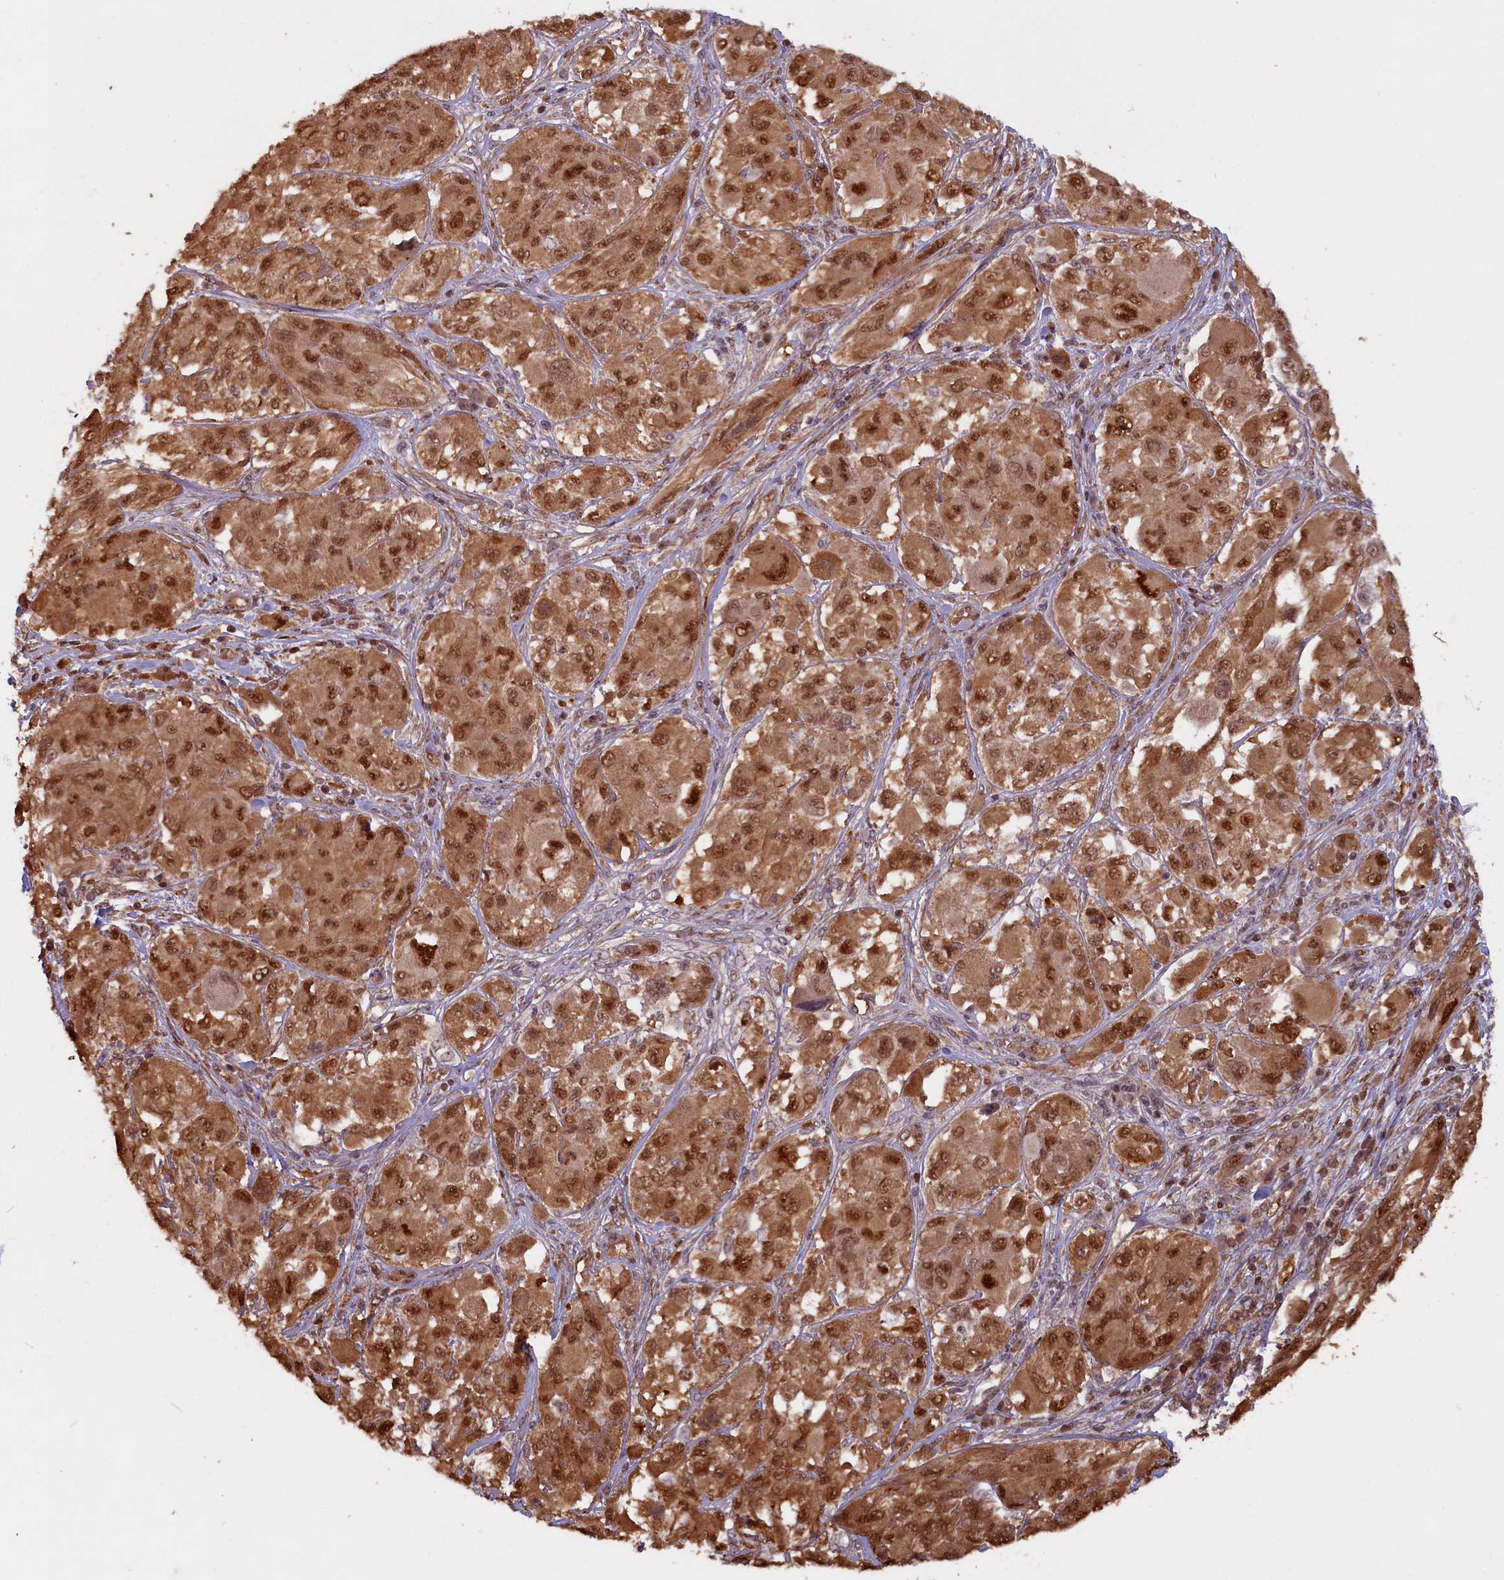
{"staining": {"intensity": "moderate", "quantity": ">75%", "location": "cytoplasmic/membranous,nuclear"}, "tissue": "melanoma", "cell_type": "Tumor cells", "image_type": "cancer", "snomed": [{"axis": "morphology", "description": "Malignant melanoma, NOS"}, {"axis": "topography", "description": "Skin"}], "caption": "The immunohistochemical stain highlights moderate cytoplasmic/membranous and nuclear staining in tumor cells of malignant melanoma tissue.", "gene": "HIF3A", "patient": {"sex": "female", "age": 91}}